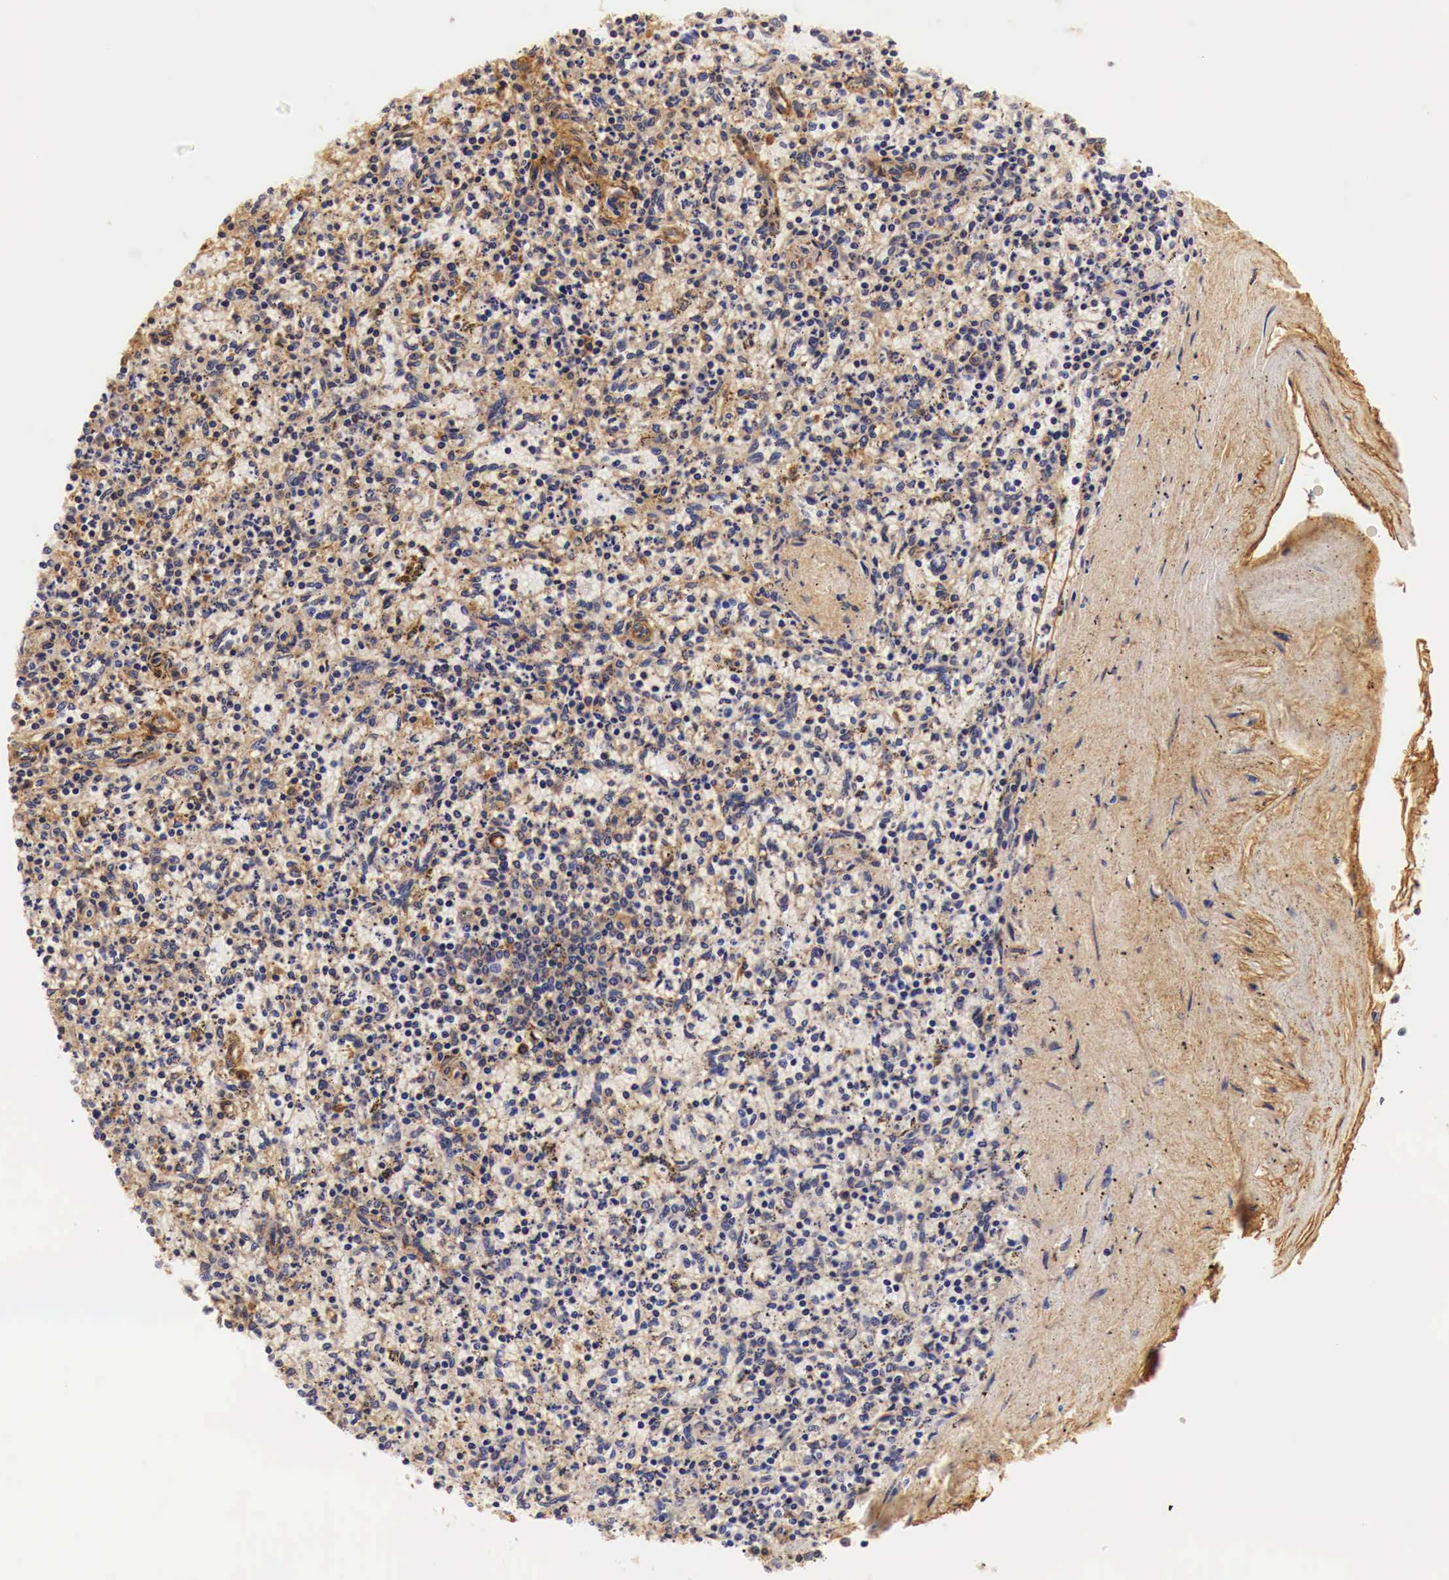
{"staining": {"intensity": "negative", "quantity": "none", "location": "none"}, "tissue": "spleen", "cell_type": "Cells in red pulp", "image_type": "normal", "snomed": [{"axis": "morphology", "description": "Normal tissue, NOS"}, {"axis": "topography", "description": "Spleen"}], "caption": "Photomicrograph shows no protein staining in cells in red pulp of benign spleen. Brightfield microscopy of IHC stained with DAB (3,3'-diaminobenzidine) (brown) and hematoxylin (blue), captured at high magnification.", "gene": "LAMB2", "patient": {"sex": "male", "age": 72}}